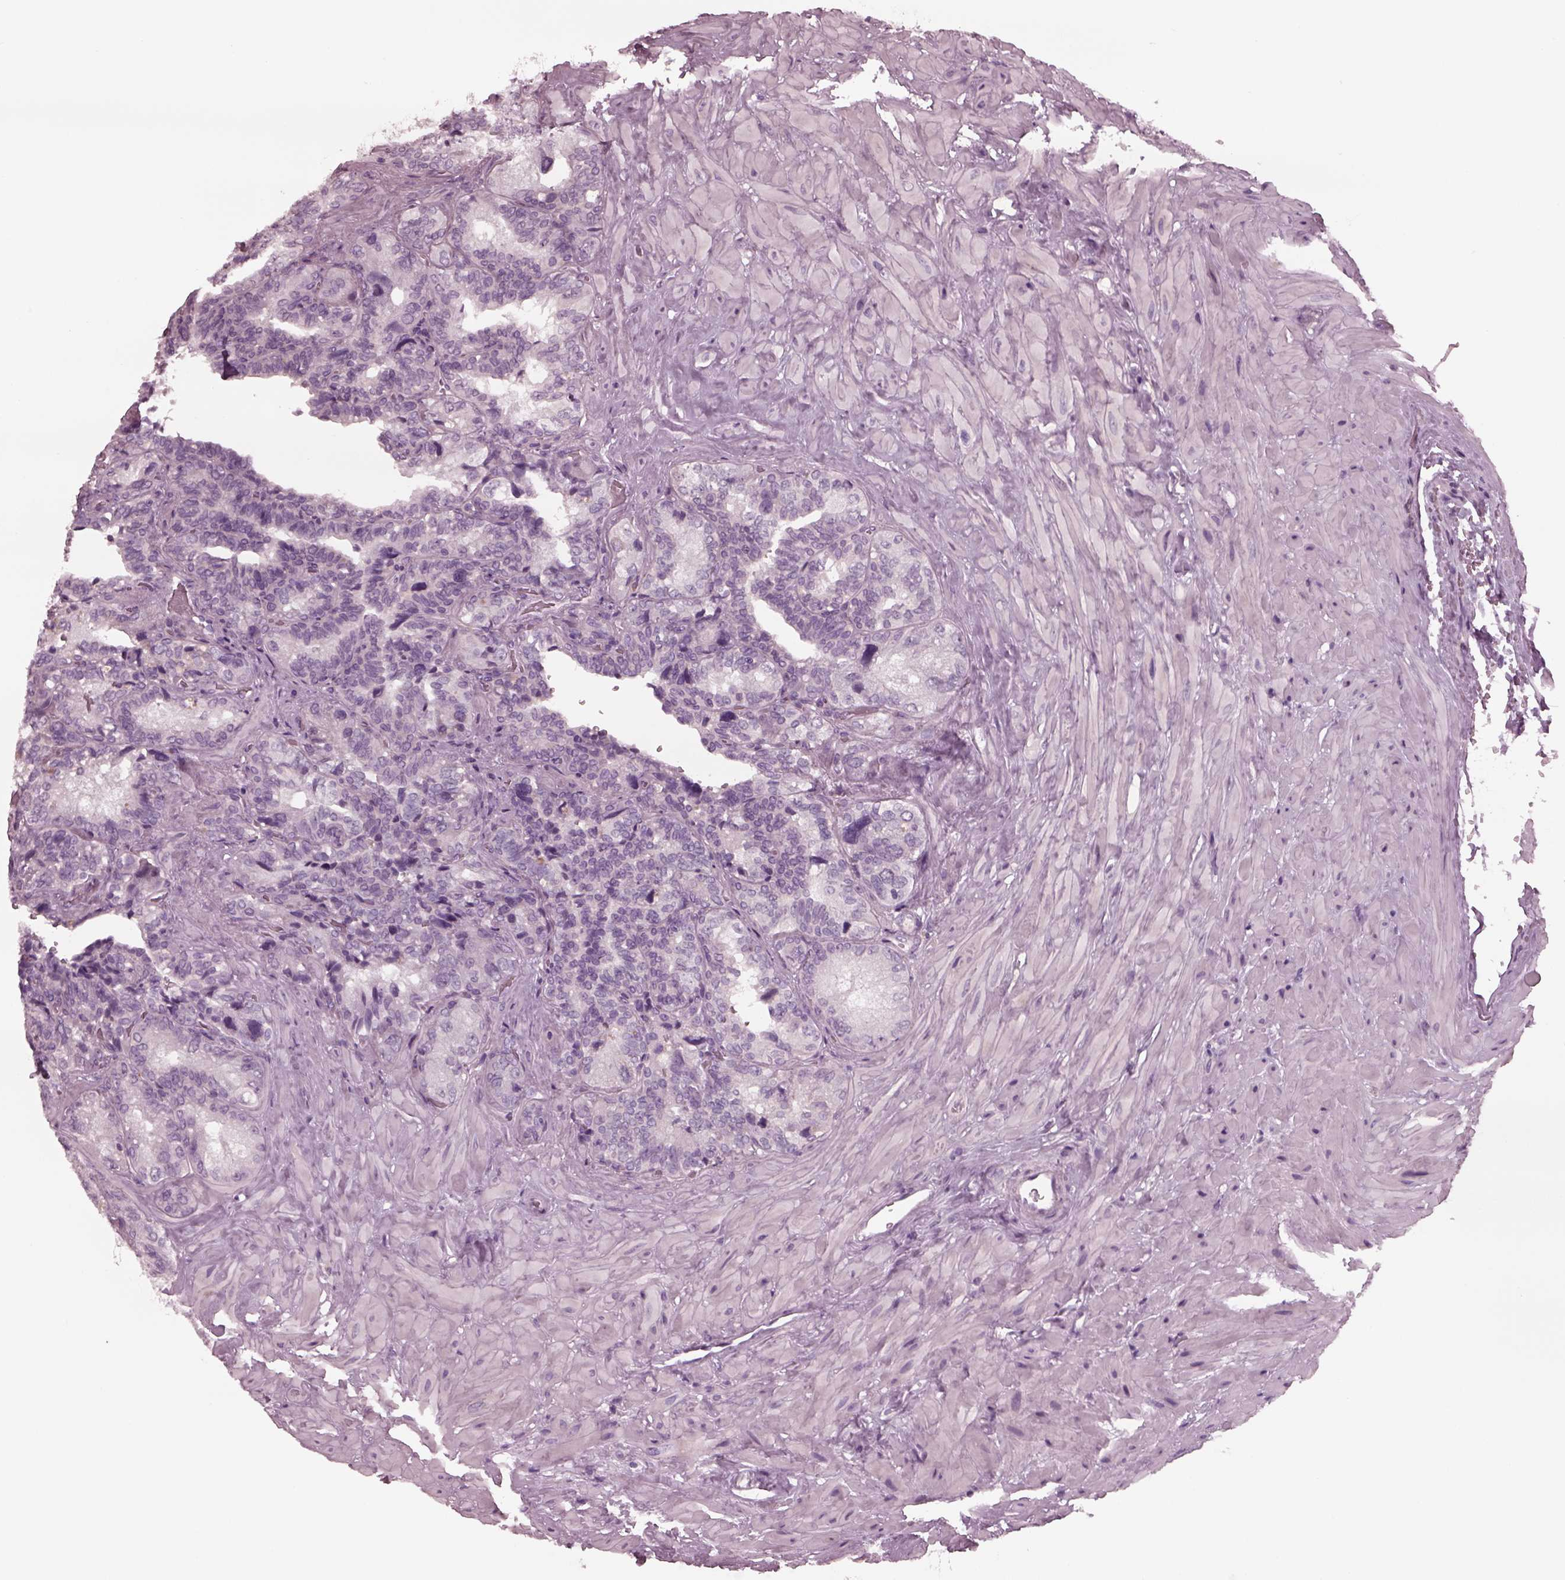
{"staining": {"intensity": "negative", "quantity": "none", "location": "none"}, "tissue": "seminal vesicle", "cell_type": "Glandular cells", "image_type": "normal", "snomed": [{"axis": "morphology", "description": "Normal tissue, NOS"}, {"axis": "topography", "description": "Seminal veicle"}], "caption": "An IHC histopathology image of benign seminal vesicle is shown. There is no staining in glandular cells of seminal vesicle. (Stains: DAB immunohistochemistry (IHC) with hematoxylin counter stain, Microscopy: brightfield microscopy at high magnification).", "gene": "YY2", "patient": {"sex": "male", "age": 69}}